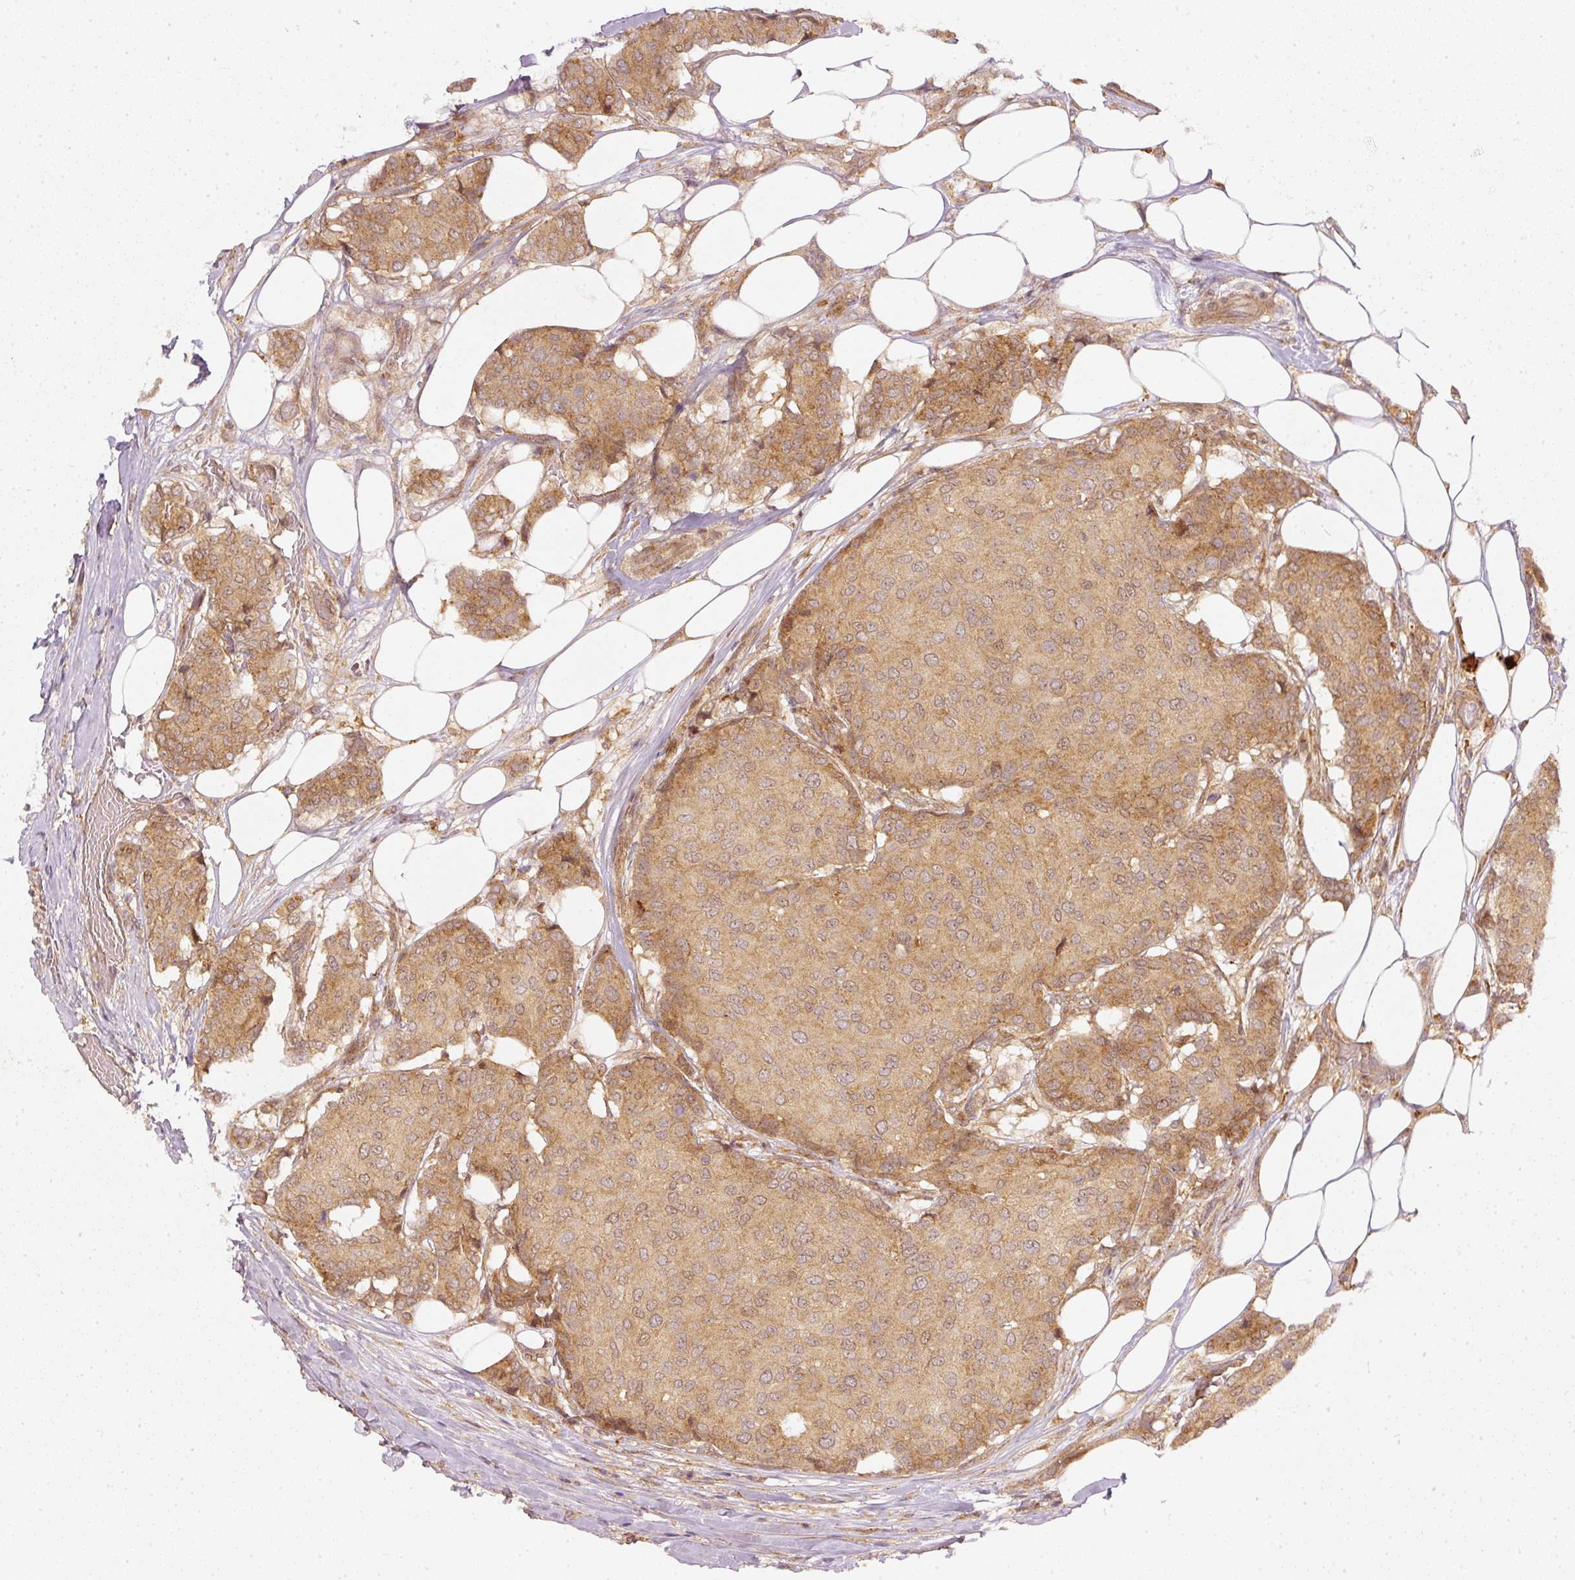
{"staining": {"intensity": "moderate", "quantity": ">75%", "location": "cytoplasmic/membranous"}, "tissue": "breast cancer", "cell_type": "Tumor cells", "image_type": "cancer", "snomed": [{"axis": "morphology", "description": "Duct carcinoma"}, {"axis": "topography", "description": "Breast"}], "caption": "Protein staining of breast cancer (invasive ductal carcinoma) tissue shows moderate cytoplasmic/membranous positivity in approximately >75% of tumor cells.", "gene": "ZNF580", "patient": {"sex": "female", "age": 75}}